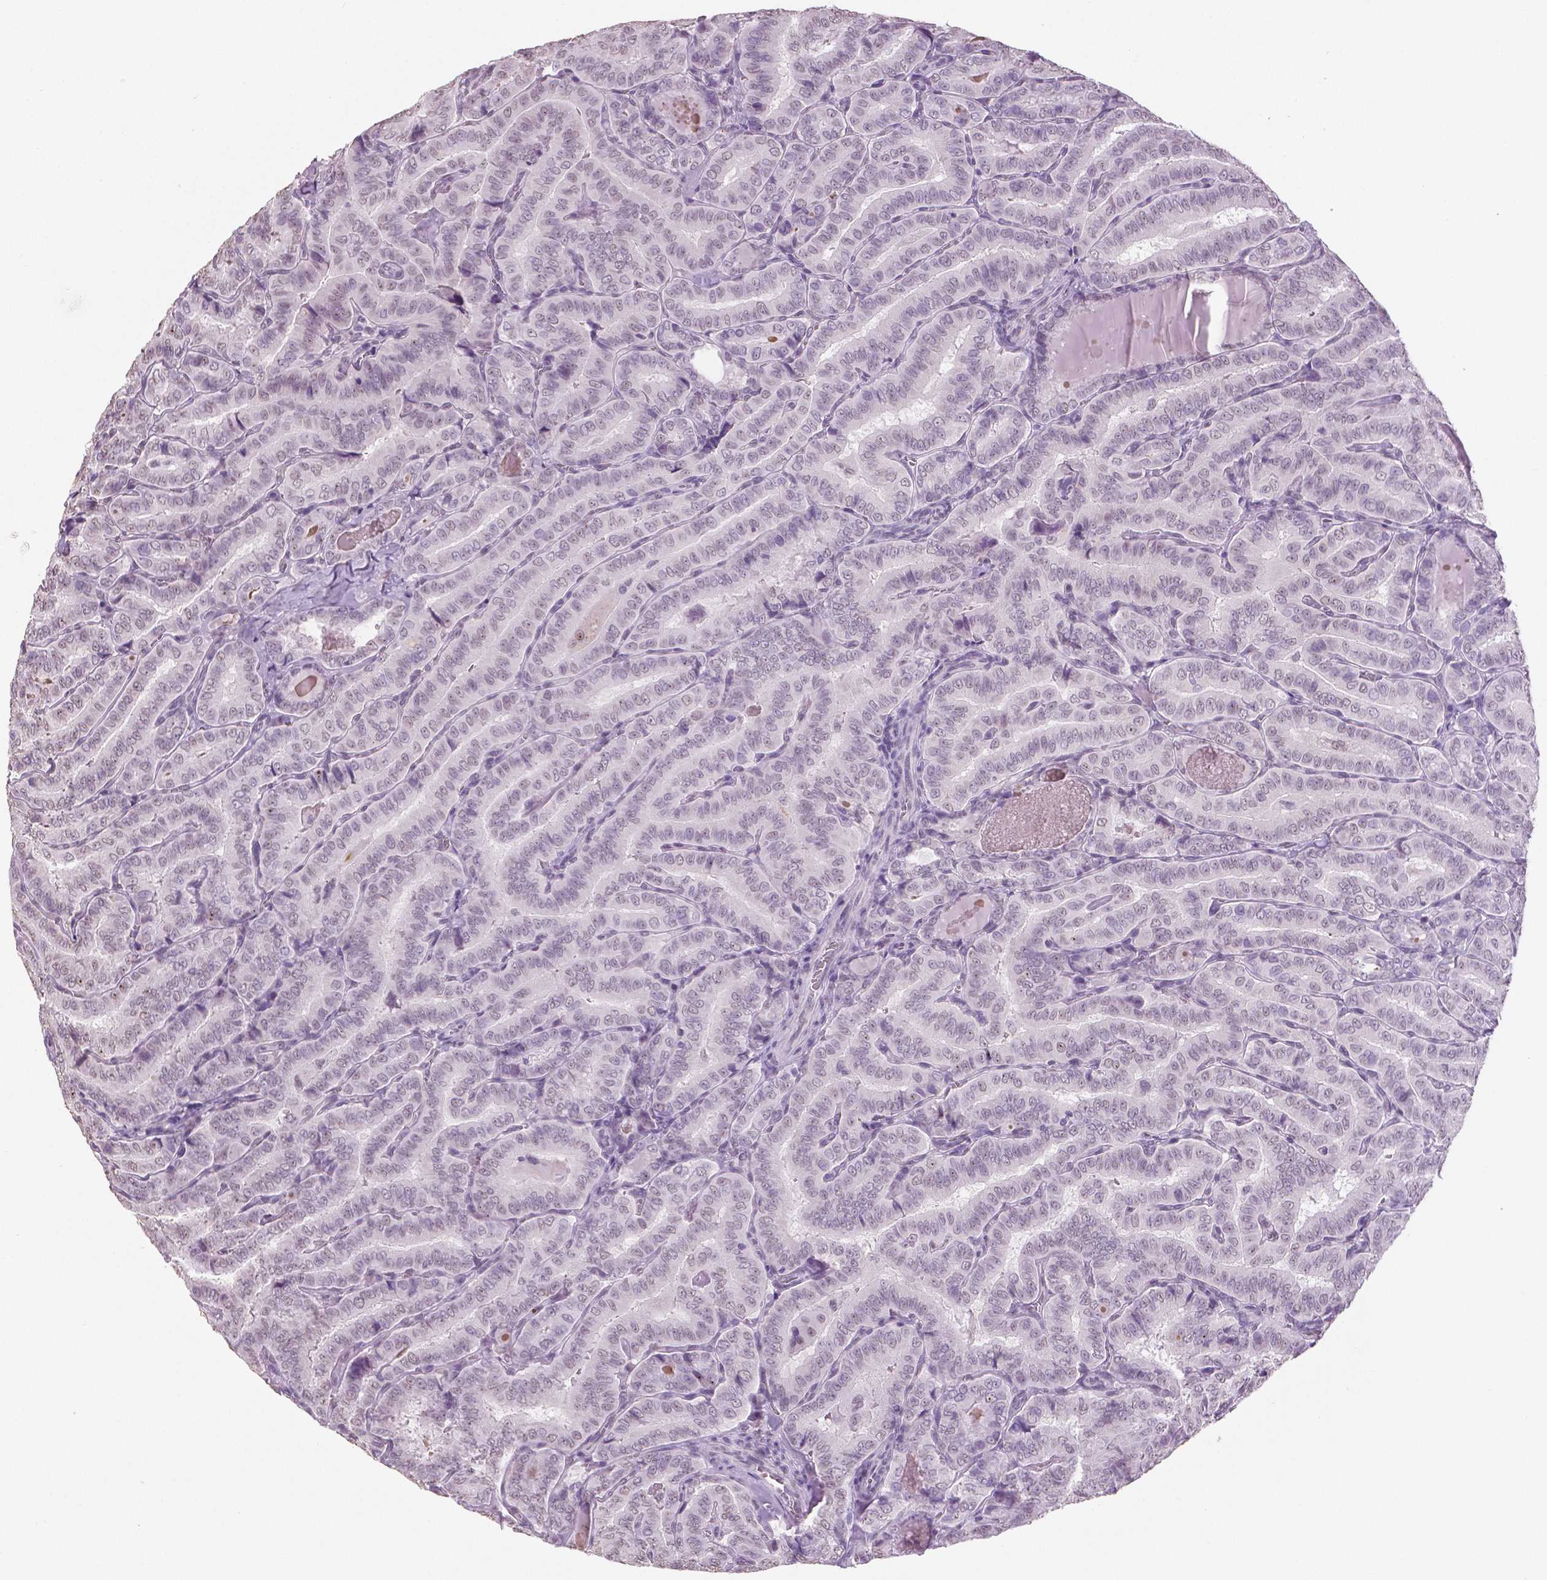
{"staining": {"intensity": "negative", "quantity": "none", "location": "none"}, "tissue": "thyroid cancer", "cell_type": "Tumor cells", "image_type": "cancer", "snomed": [{"axis": "morphology", "description": "Papillary adenocarcinoma, NOS"}, {"axis": "morphology", "description": "Papillary adenoma metastatic"}, {"axis": "topography", "description": "Thyroid gland"}], "caption": "High power microscopy histopathology image of an immunohistochemistry (IHC) micrograph of papillary adenocarcinoma (thyroid), revealing no significant staining in tumor cells.", "gene": "IGF2BP1", "patient": {"sex": "female", "age": 50}}